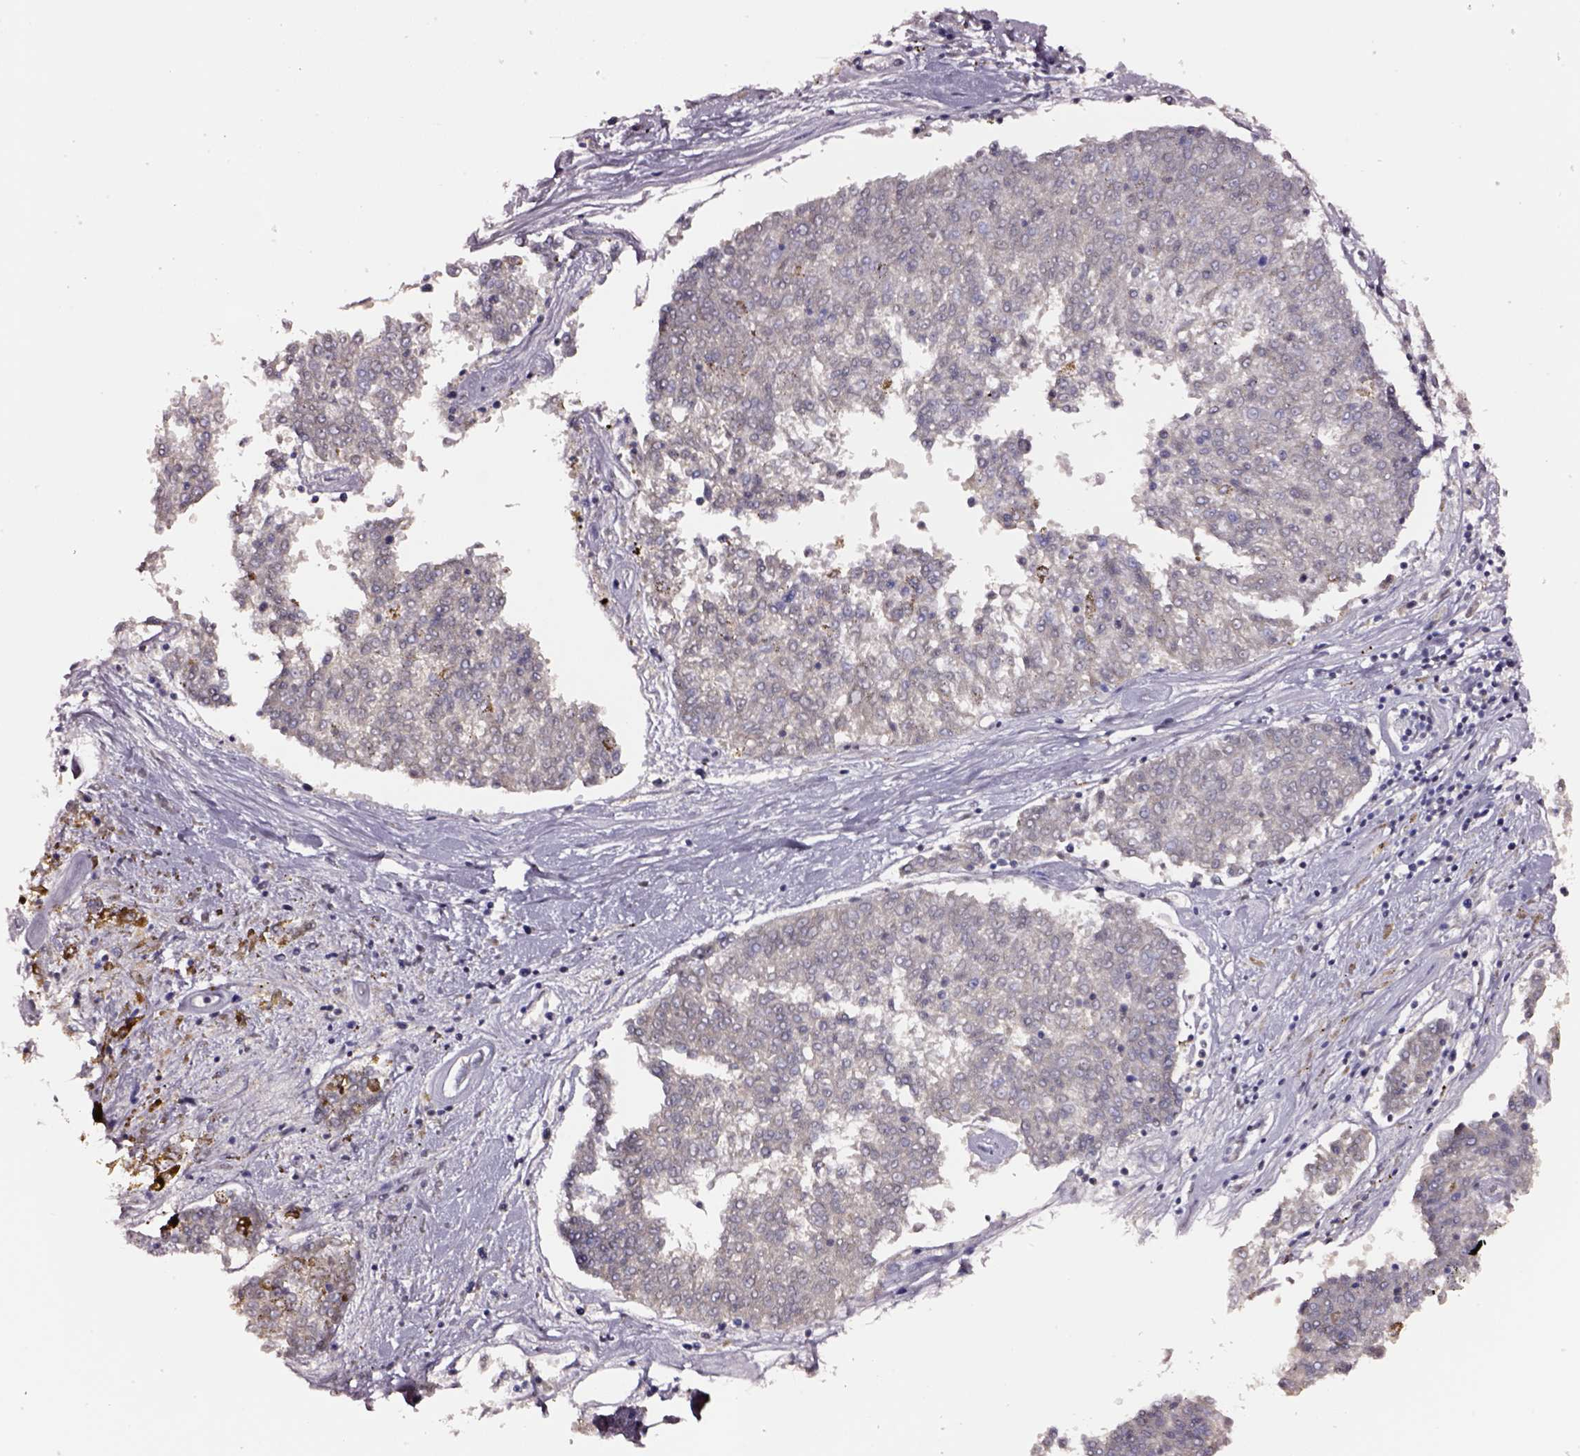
{"staining": {"intensity": "negative", "quantity": "none", "location": "none"}, "tissue": "melanoma", "cell_type": "Tumor cells", "image_type": "cancer", "snomed": [{"axis": "morphology", "description": "Malignant melanoma, NOS"}, {"axis": "topography", "description": "Skin"}], "caption": "Immunohistochemistry (IHC) micrograph of neoplastic tissue: human melanoma stained with DAB reveals no significant protein positivity in tumor cells.", "gene": "SMIM17", "patient": {"sex": "female", "age": 72}}